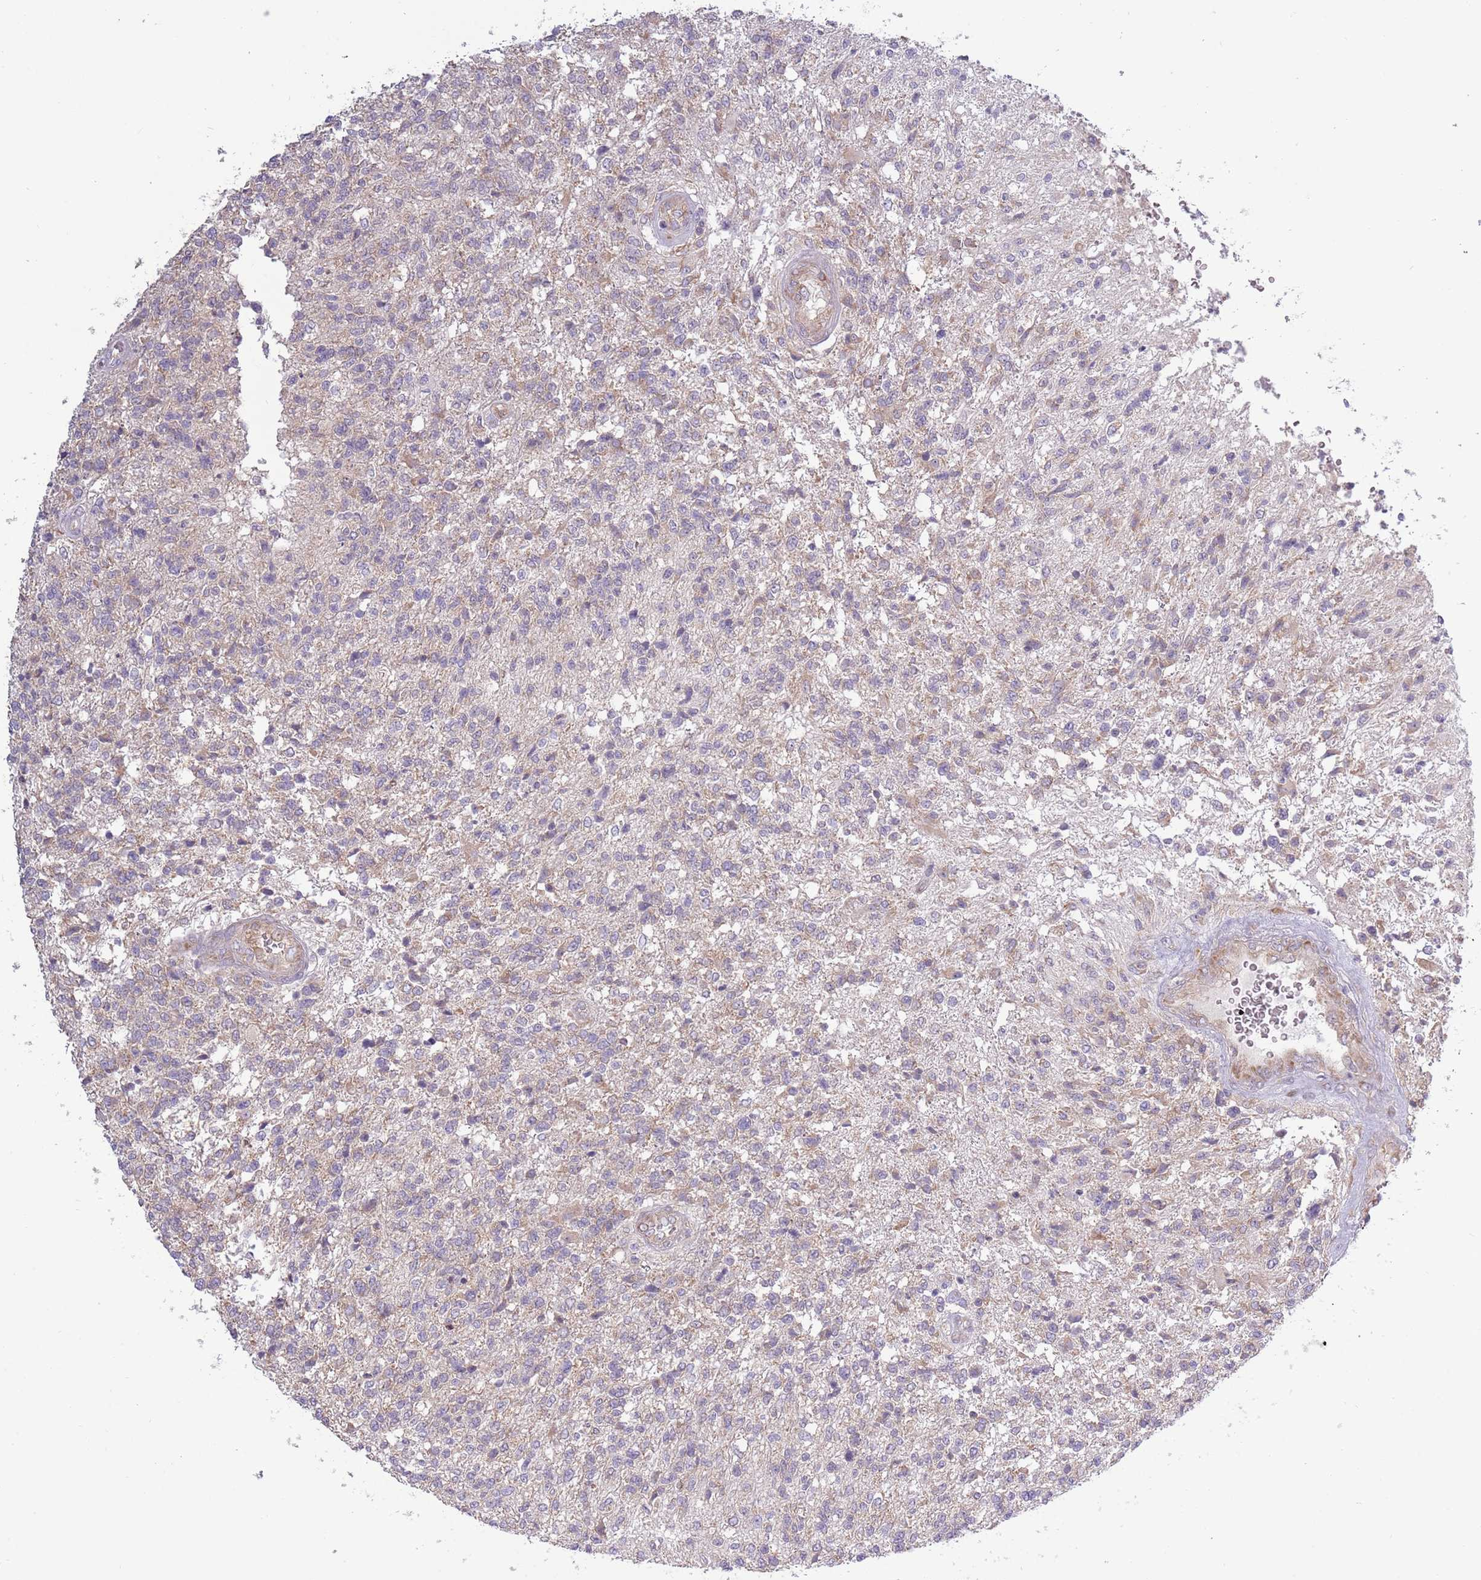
{"staining": {"intensity": "negative", "quantity": "none", "location": "none"}, "tissue": "glioma", "cell_type": "Tumor cells", "image_type": "cancer", "snomed": [{"axis": "morphology", "description": "Glioma, malignant, High grade"}, {"axis": "topography", "description": "Brain"}], "caption": "DAB immunohistochemical staining of human malignant glioma (high-grade) demonstrates no significant expression in tumor cells. The staining is performed using DAB (3,3'-diaminobenzidine) brown chromogen with nuclei counter-stained in using hematoxylin.", "gene": "RPL17-C18orf32", "patient": {"sex": "male", "age": 56}}